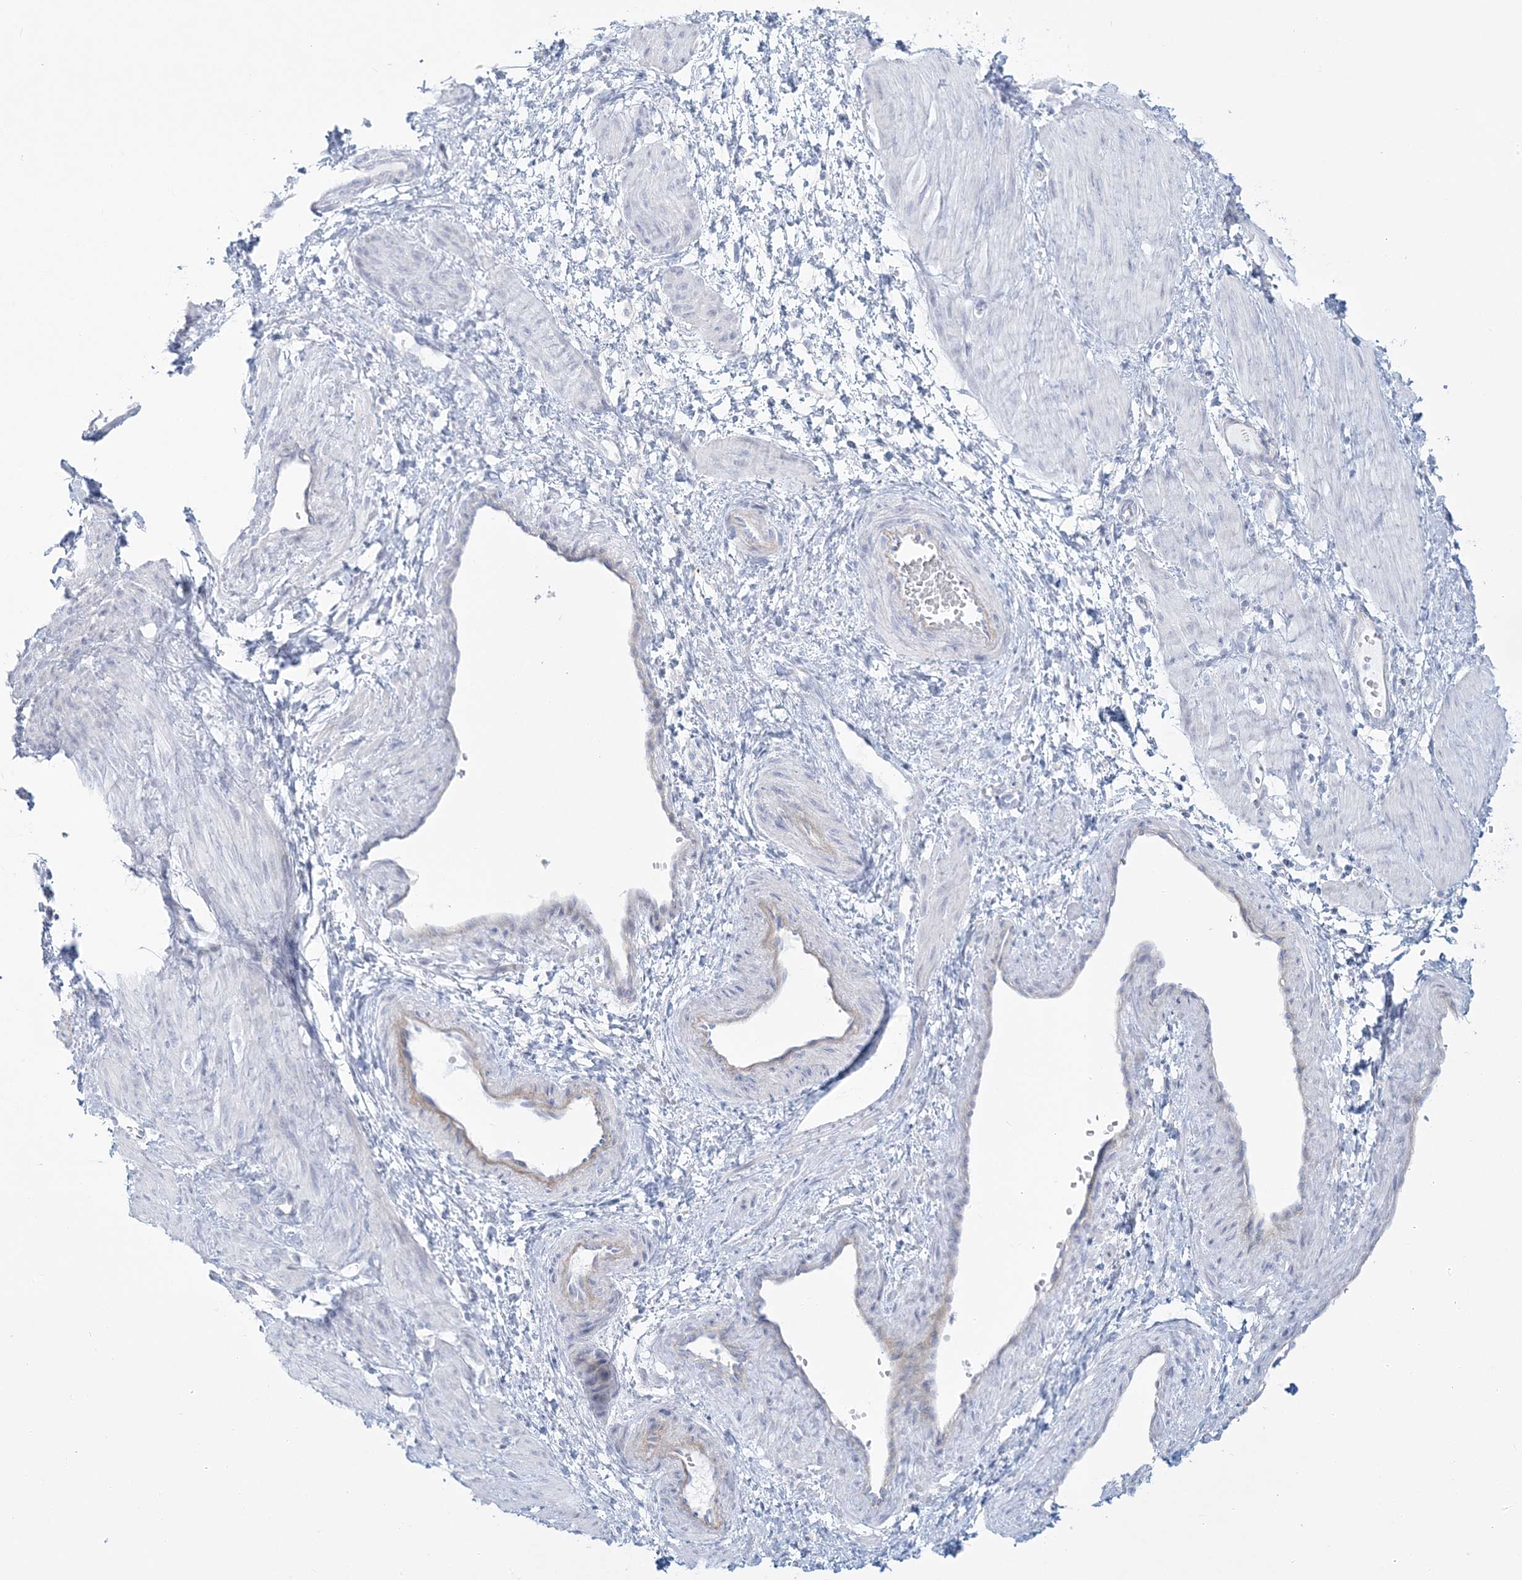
{"staining": {"intensity": "negative", "quantity": "none", "location": "none"}, "tissue": "smooth muscle", "cell_type": "Smooth muscle cells", "image_type": "normal", "snomed": [{"axis": "morphology", "description": "Normal tissue, NOS"}, {"axis": "topography", "description": "Endometrium"}], "caption": "Smooth muscle cells show no significant positivity in benign smooth muscle. The staining was performed using DAB to visualize the protein expression in brown, while the nuclei were stained in blue with hematoxylin (Magnification: 20x).", "gene": "ADGB", "patient": {"sex": "female", "age": 33}}